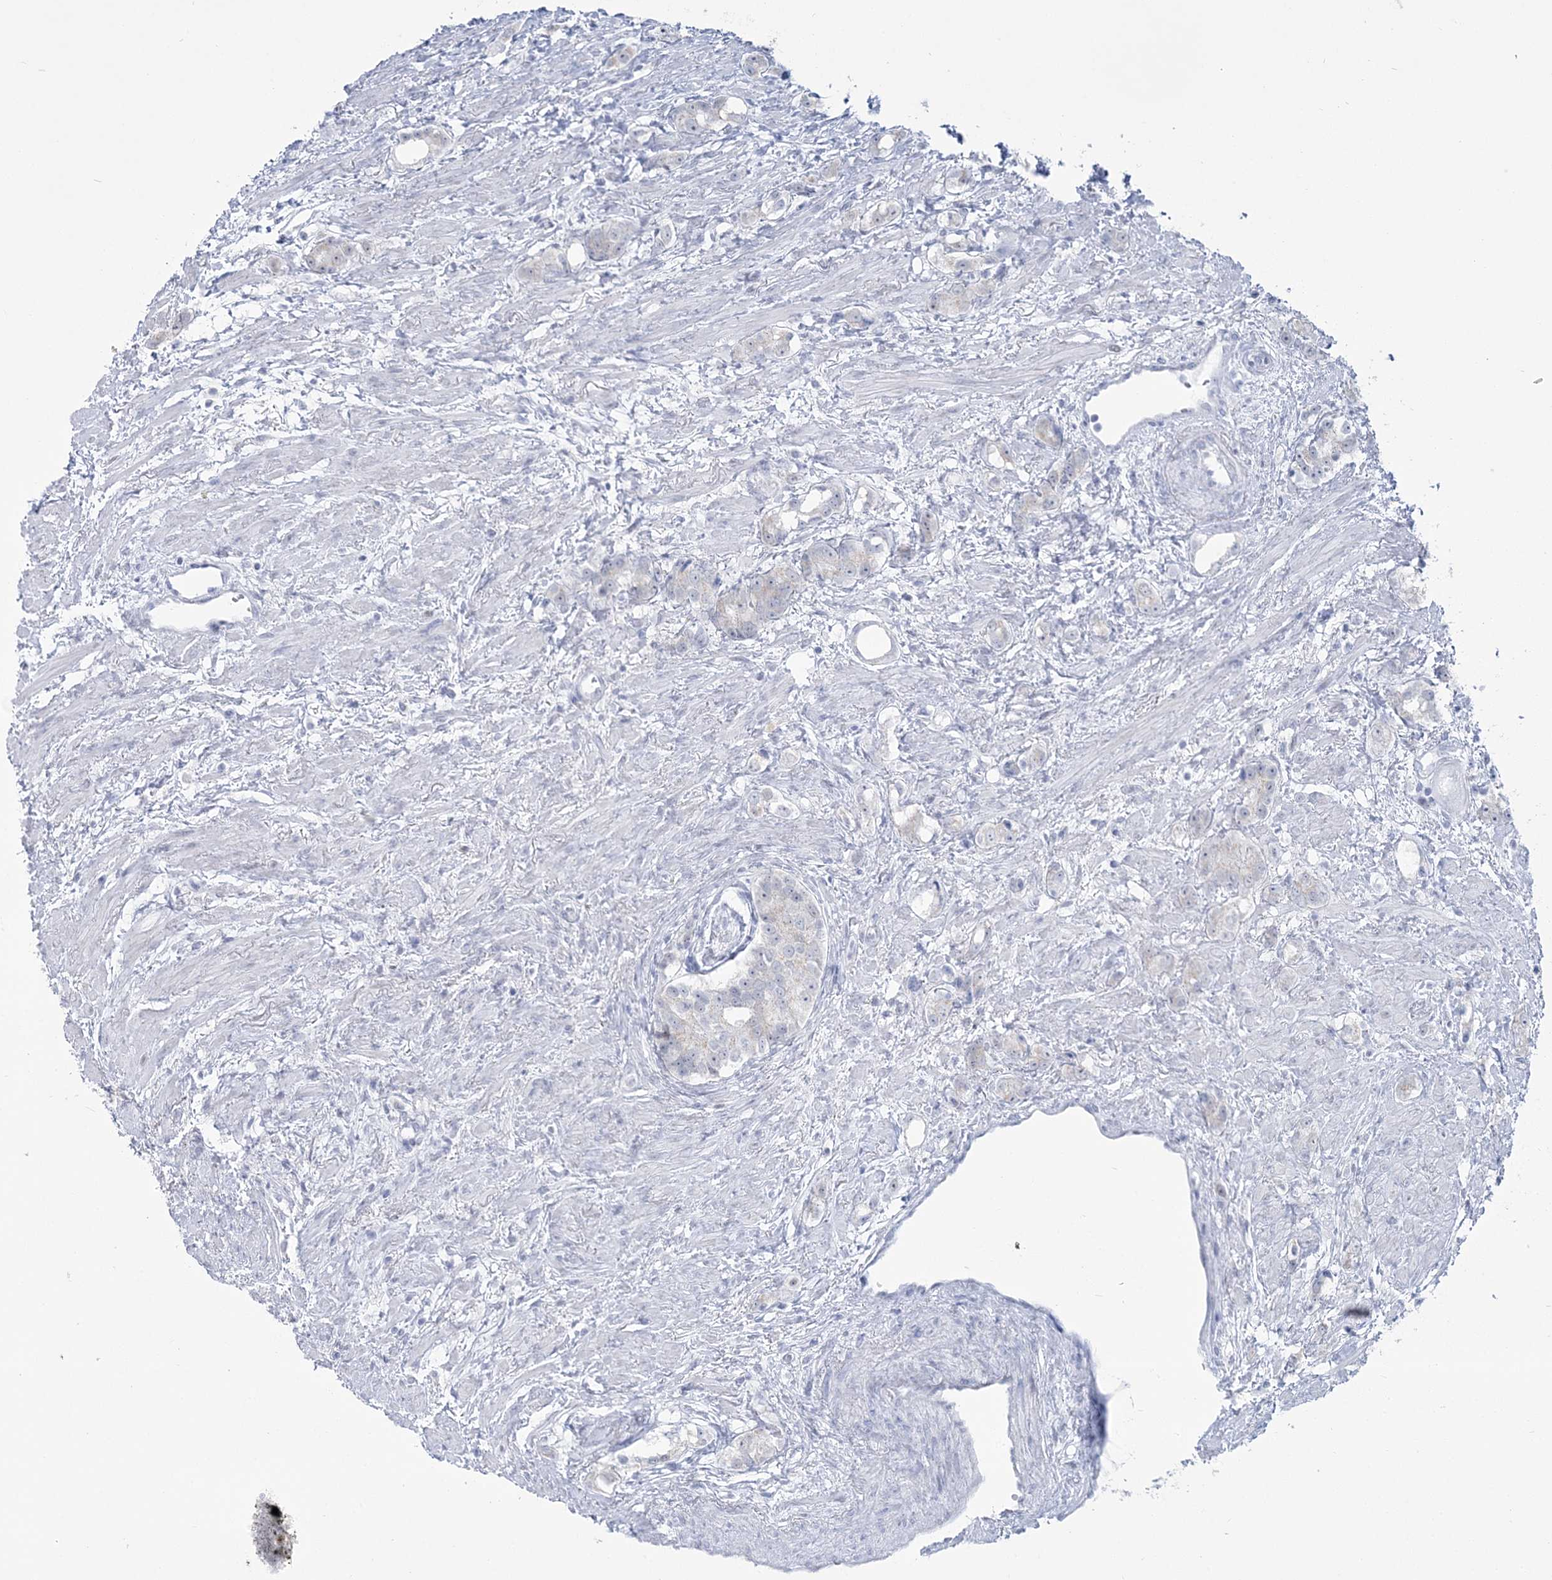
{"staining": {"intensity": "negative", "quantity": "none", "location": "none"}, "tissue": "prostate cancer", "cell_type": "Tumor cells", "image_type": "cancer", "snomed": [{"axis": "morphology", "description": "Adenocarcinoma, High grade"}, {"axis": "topography", "description": "Prostate"}], "caption": "Immunohistochemistry (IHC) image of prostate high-grade adenocarcinoma stained for a protein (brown), which exhibits no positivity in tumor cells.", "gene": "ZNF843", "patient": {"sex": "male", "age": 63}}